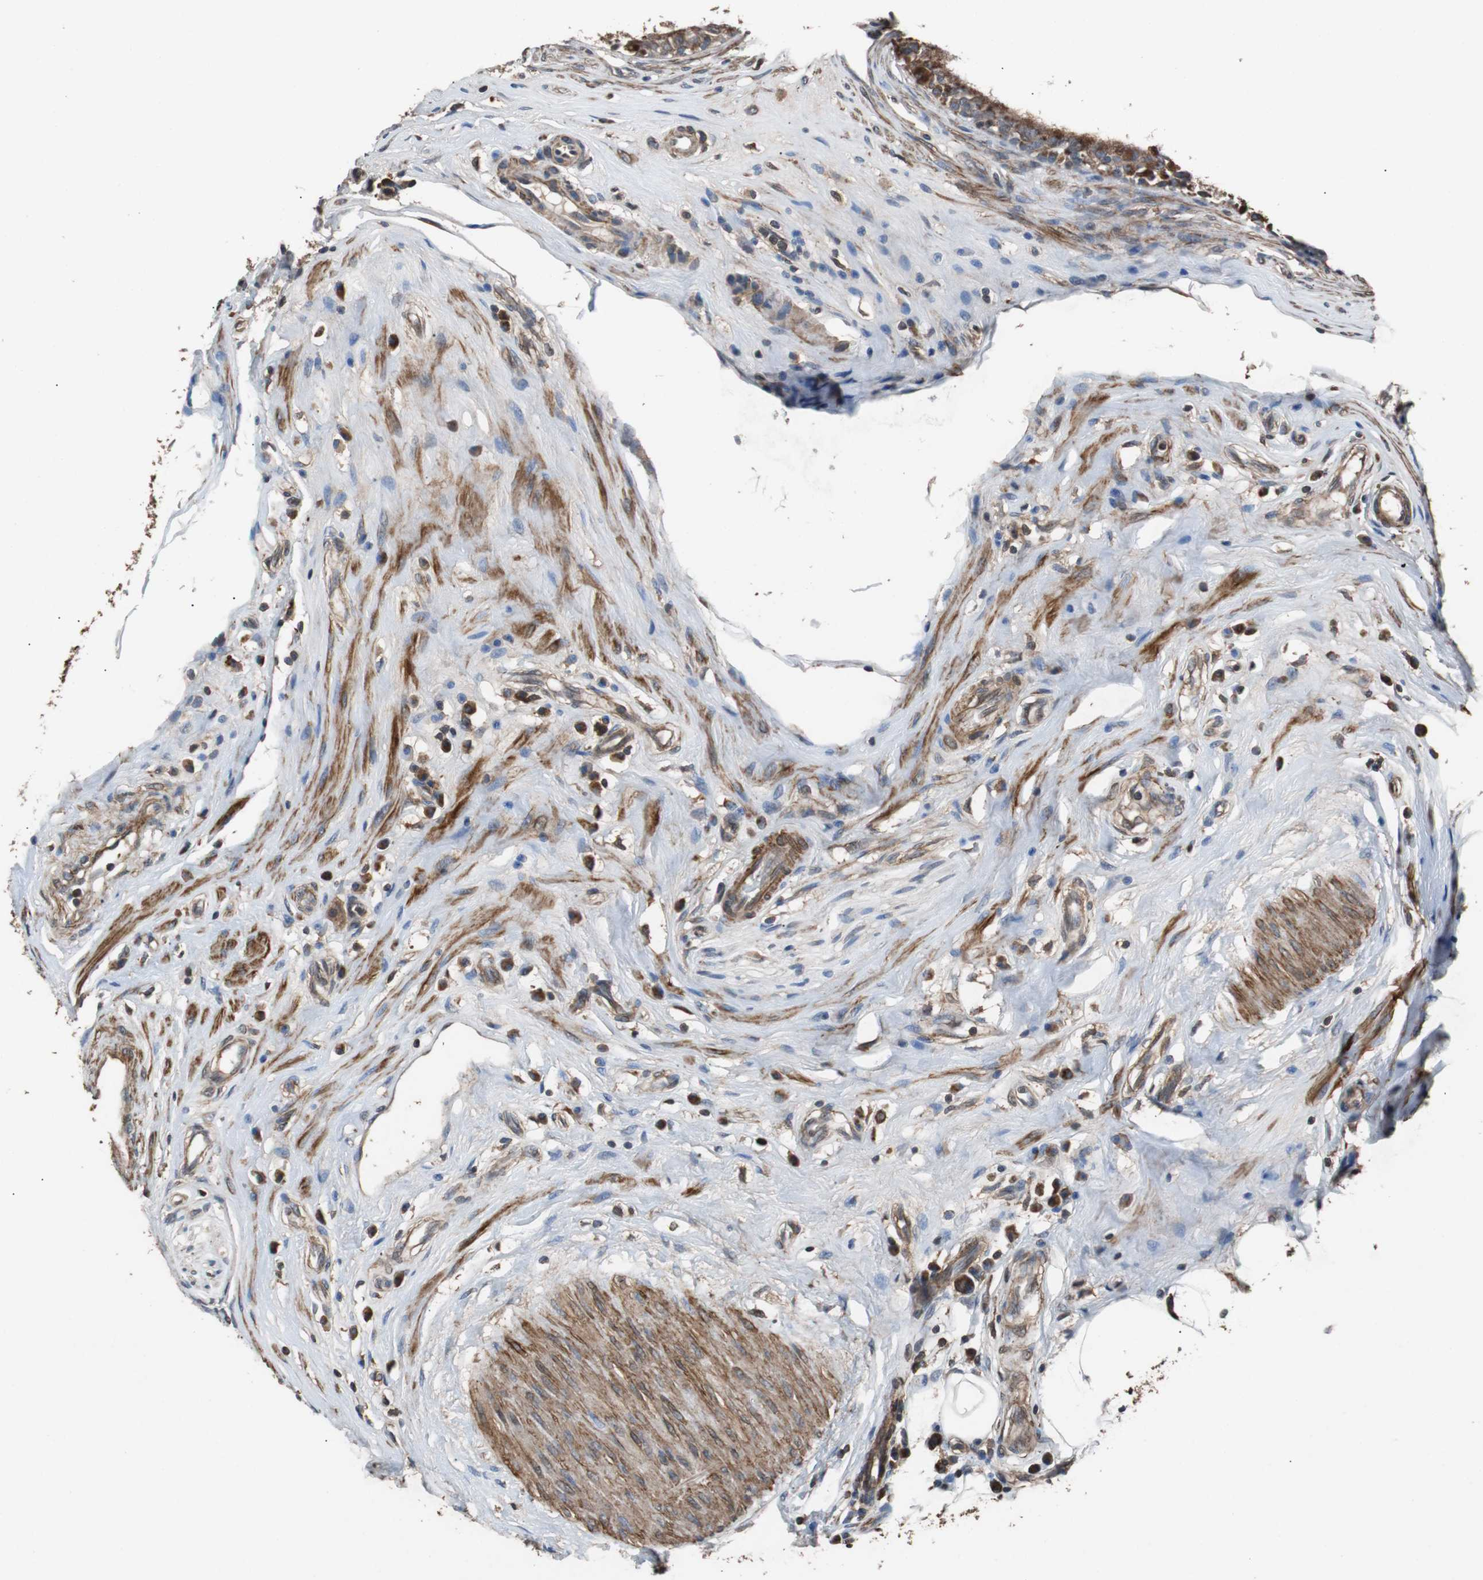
{"staining": {"intensity": "strong", "quantity": ">75%", "location": "cytoplasmic/membranous"}, "tissue": "epididymis", "cell_type": "Glandular cells", "image_type": "normal", "snomed": [{"axis": "morphology", "description": "Normal tissue, NOS"}, {"axis": "morphology", "description": "Inflammation, NOS"}, {"axis": "topography", "description": "Epididymis"}], "caption": "Glandular cells display high levels of strong cytoplasmic/membranous expression in approximately >75% of cells in normal human epididymis.", "gene": "PITRM1", "patient": {"sex": "male", "age": 84}}